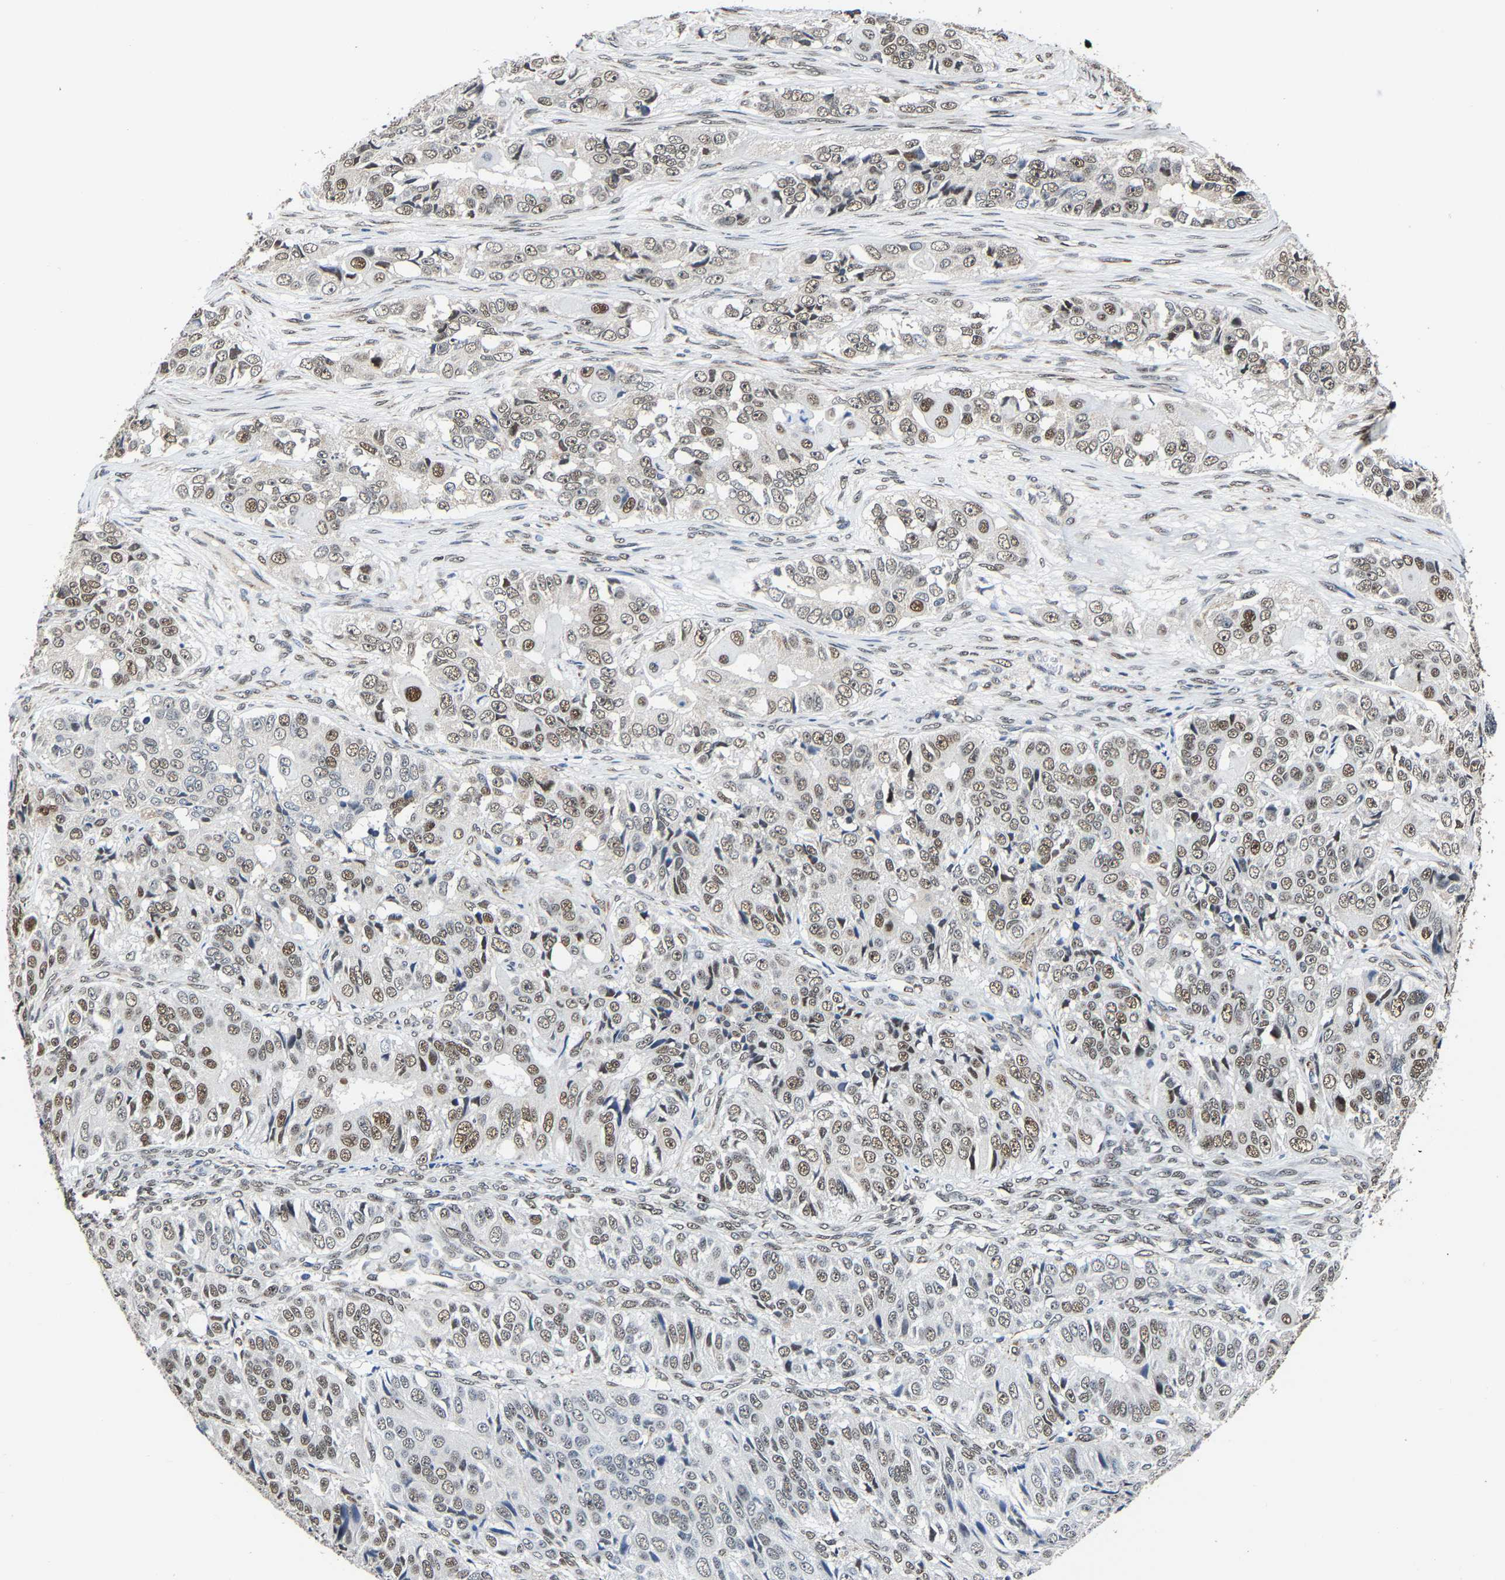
{"staining": {"intensity": "moderate", "quantity": ">75%", "location": "nuclear"}, "tissue": "ovarian cancer", "cell_type": "Tumor cells", "image_type": "cancer", "snomed": [{"axis": "morphology", "description": "Carcinoma, endometroid"}, {"axis": "topography", "description": "Ovary"}], "caption": "Approximately >75% of tumor cells in ovarian cancer show moderate nuclear protein expression as visualized by brown immunohistochemical staining.", "gene": "METTL1", "patient": {"sex": "female", "age": 51}}